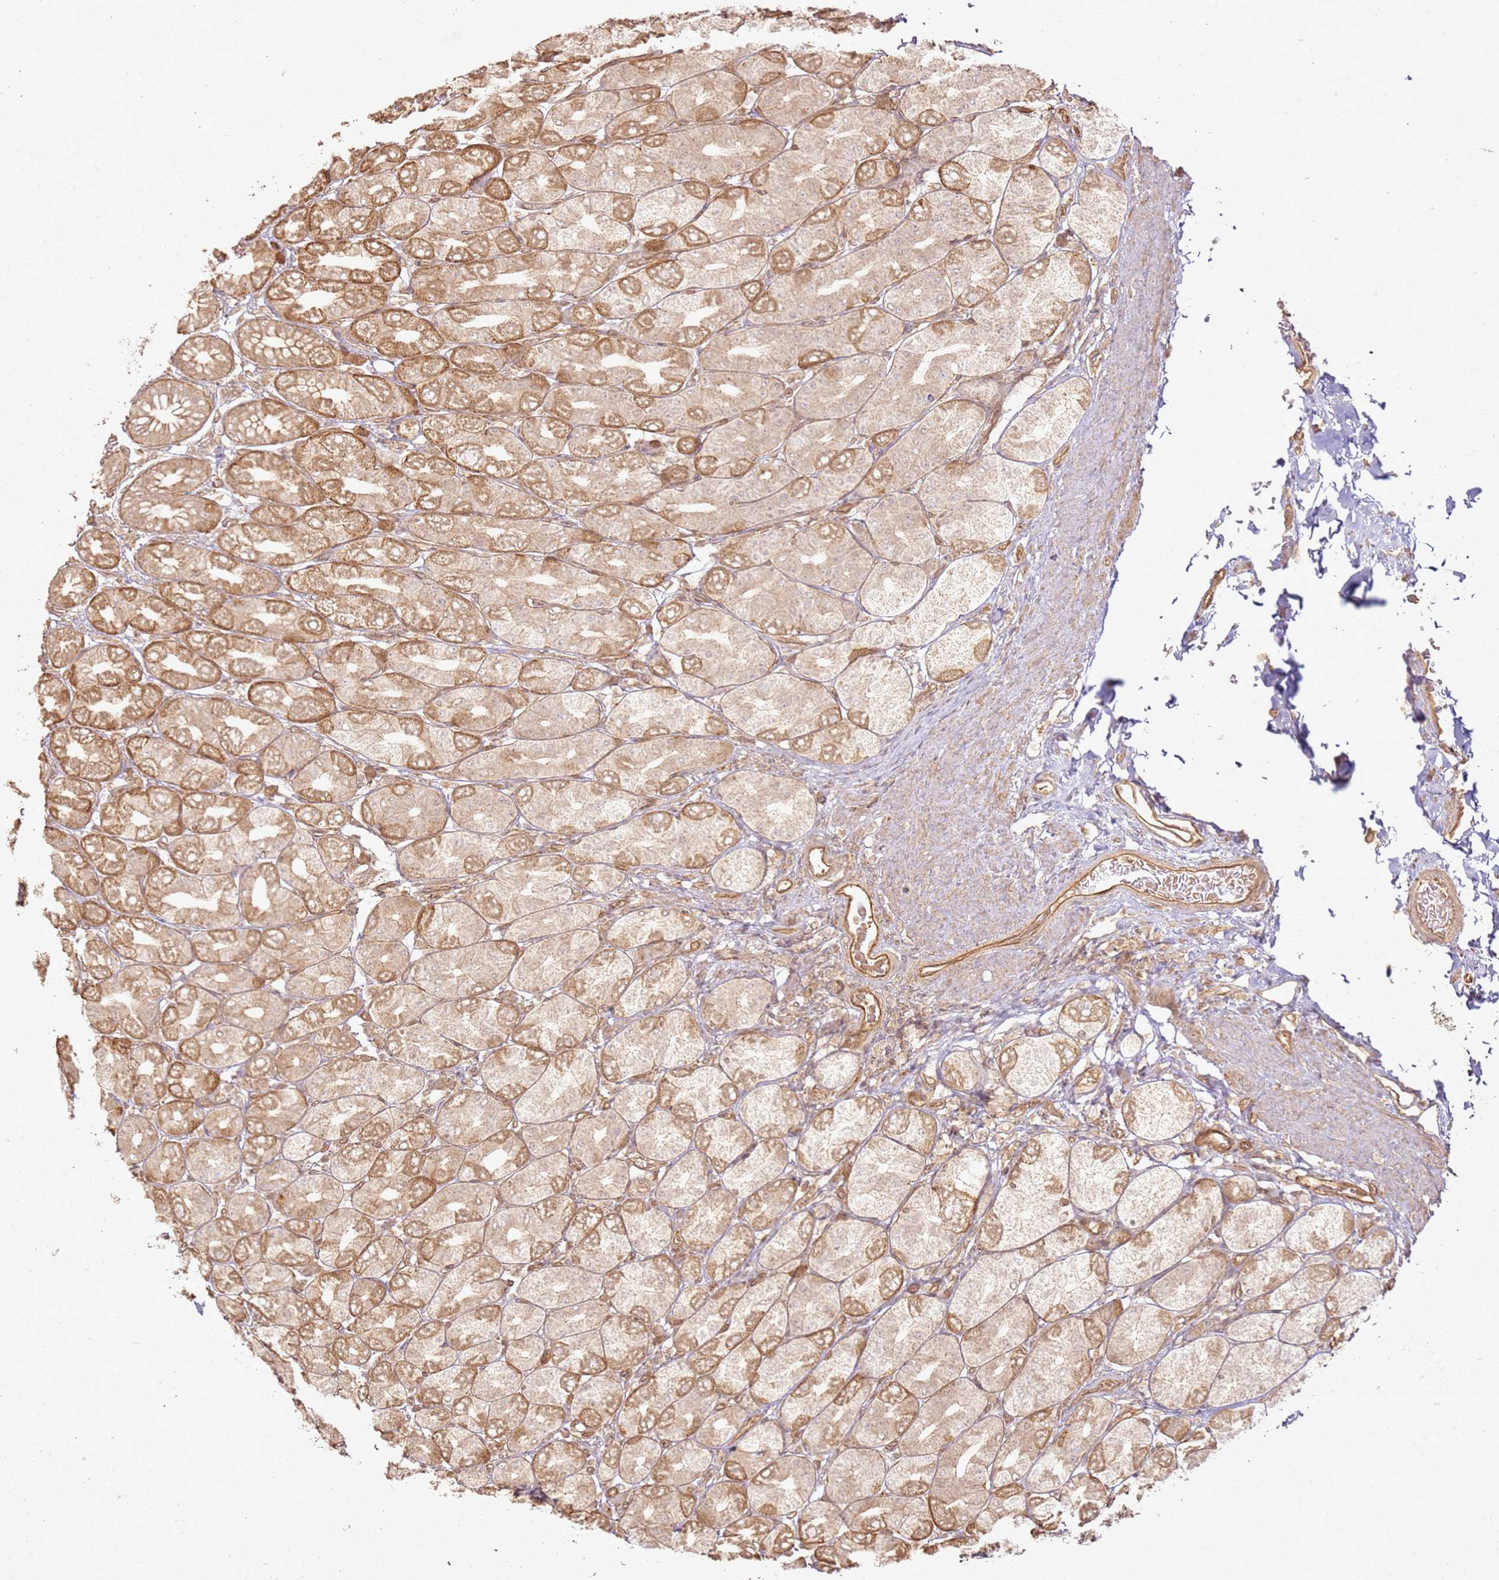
{"staining": {"intensity": "moderate", "quantity": ">75%", "location": "cytoplasmic/membranous"}, "tissue": "stomach", "cell_type": "Glandular cells", "image_type": "normal", "snomed": [{"axis": "morphology", "description": "Normal tissue, NOS"}, {"axis": "topography", "description": "Stomach, upper"}], "caption": "Immunohistochemical staining of normal stomach reveals >75% levels of moderate cytoplasmic/membranous protein positivity in about >75% of glandular cells. (Brightfield microscopy of DAB IHC at high magnification).", "gene": "ZNF776", "patient": {"sex": "male", "age": 68}}